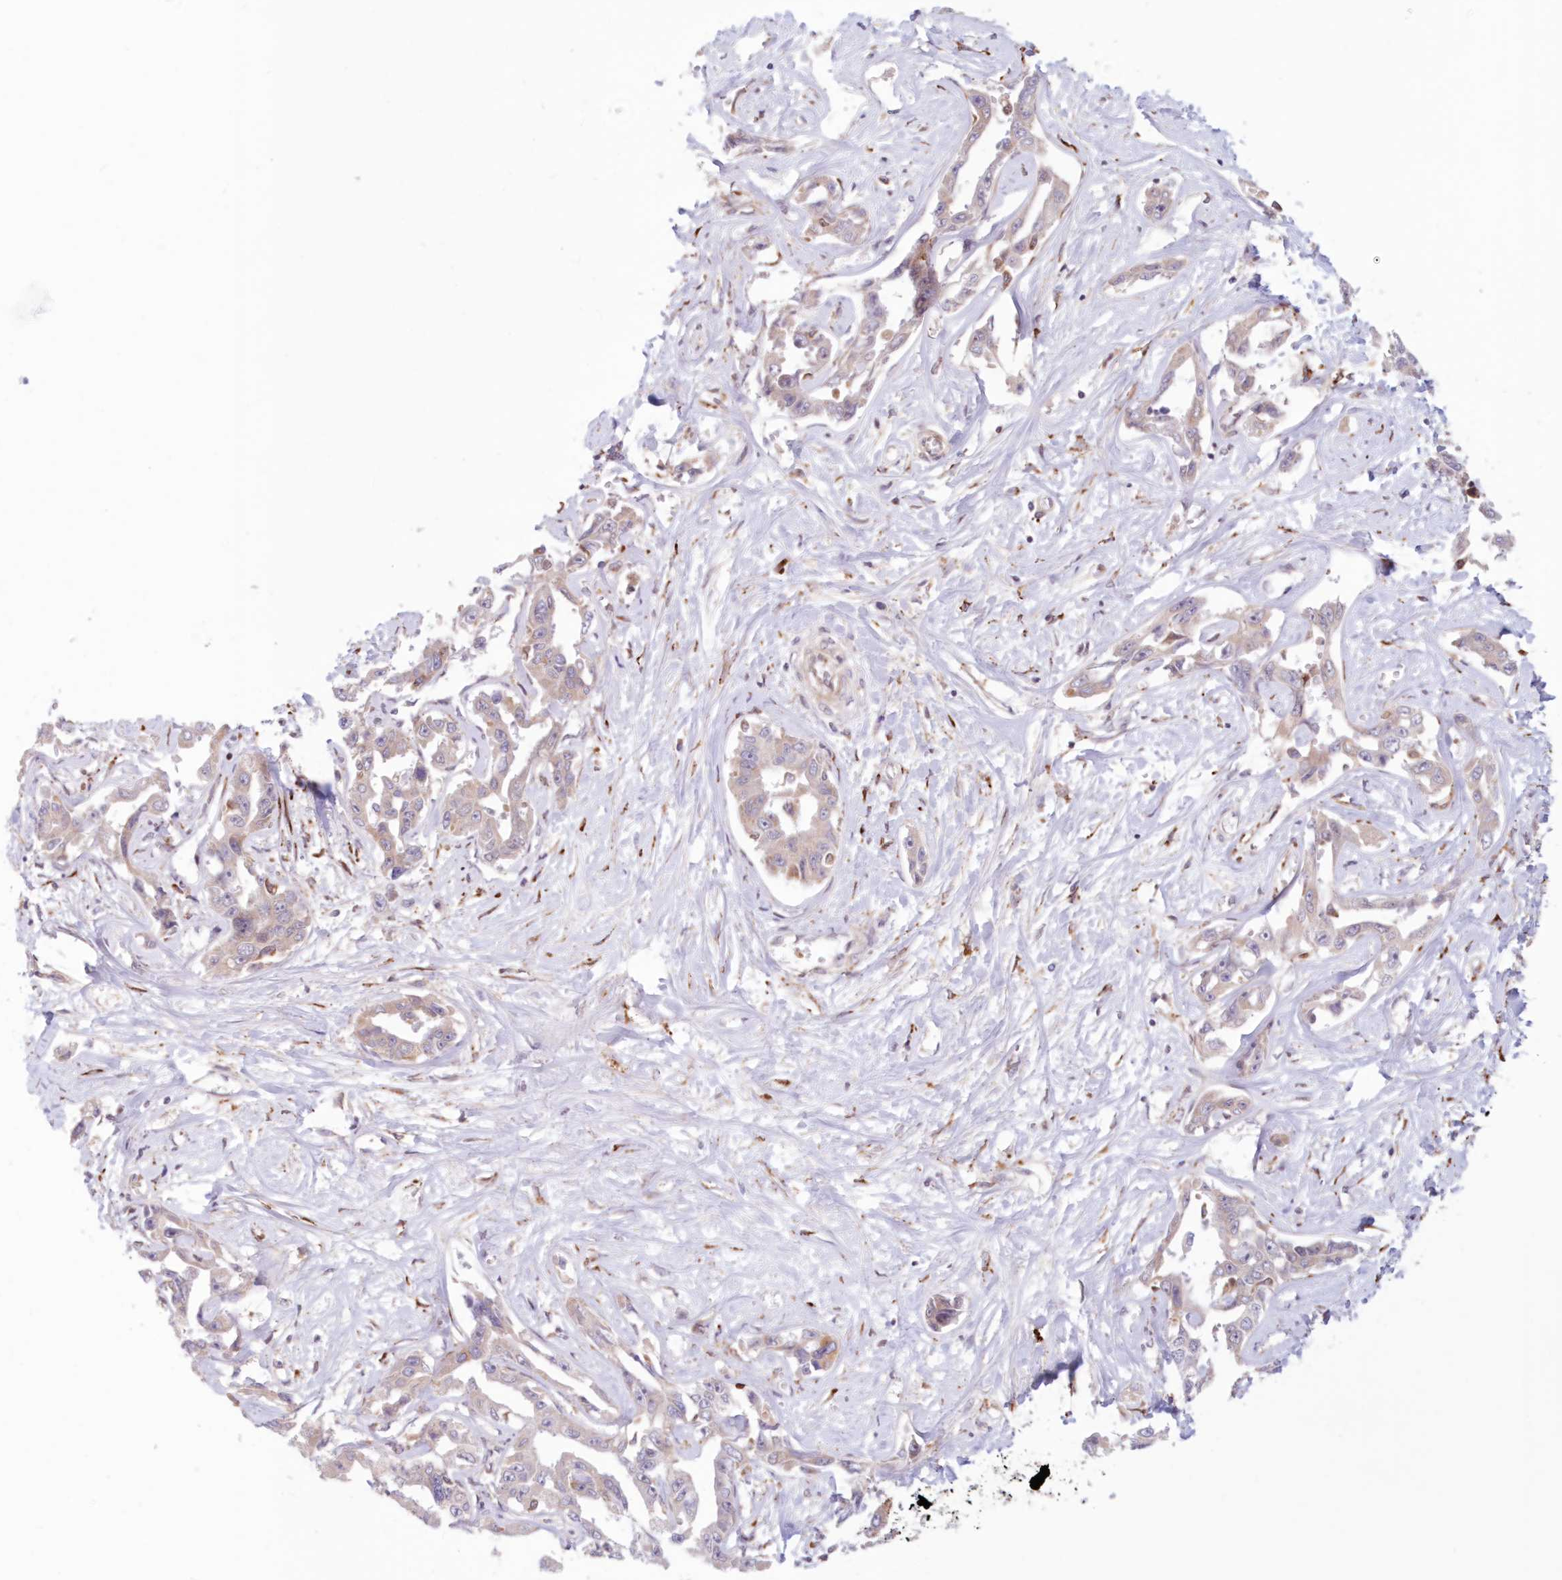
{"staining": {"intensity": "negative", "quantity": "none", "location": "none"}, "tissue": "liver cancer", "cell_type": "Tumor cells", "image_type": "cancer", "snomed": [{"axis": "morphology", "description": "Cholangiocarcinoma"}, {"axis": "topography", "description": "Liver"}], "caption": "High power microscopy histopathology image of an immunohistochemistry (IHC) photomicrograph of cholangiocarcinoma (liver), revealing no significant staining in tumor cells.", "gene": "PCYOX1L", "patient": {"sex": "male", "age": 59}}